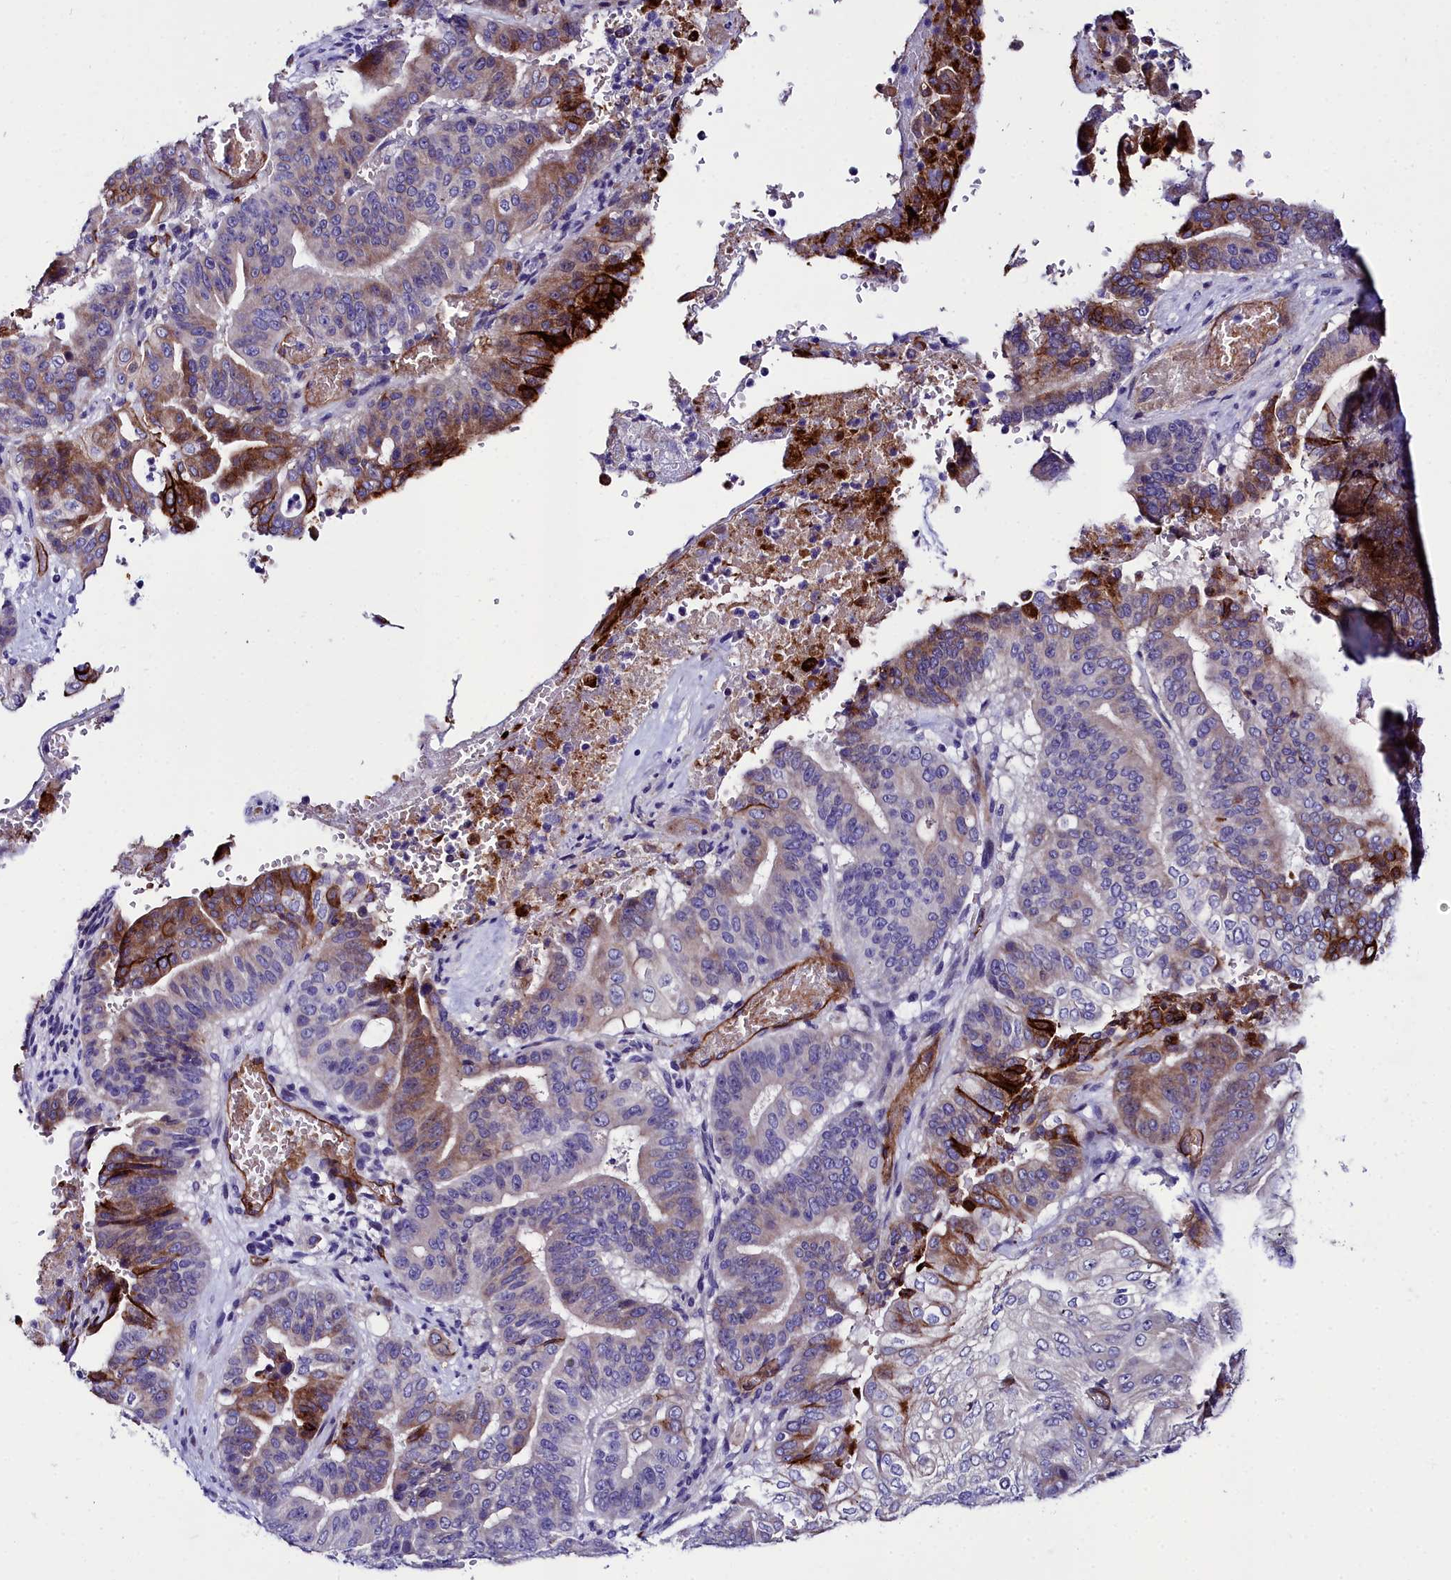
{"staining": {"intensity": "strong", "quantity": "<25%", "location": "cytoplasmic/membranous"}, "tissue": "pancreatic cancer", "cell_type": "Tumor cells", "image_type": "cancer", "snomed": [{"axis": "morphology", "description": "Adenocarcinoma, NOS"}, {"axis": "topography", "description": "Pancreas"}], "caption": "Immunohistochemical staining of human pancreatic cancer shows medium levels of strong cytoplasmic/membranous protein expression in approximately <25% of tumor cells.", "gene": "CYP4F11", "patient": {"sex": "female", "age": 77}}